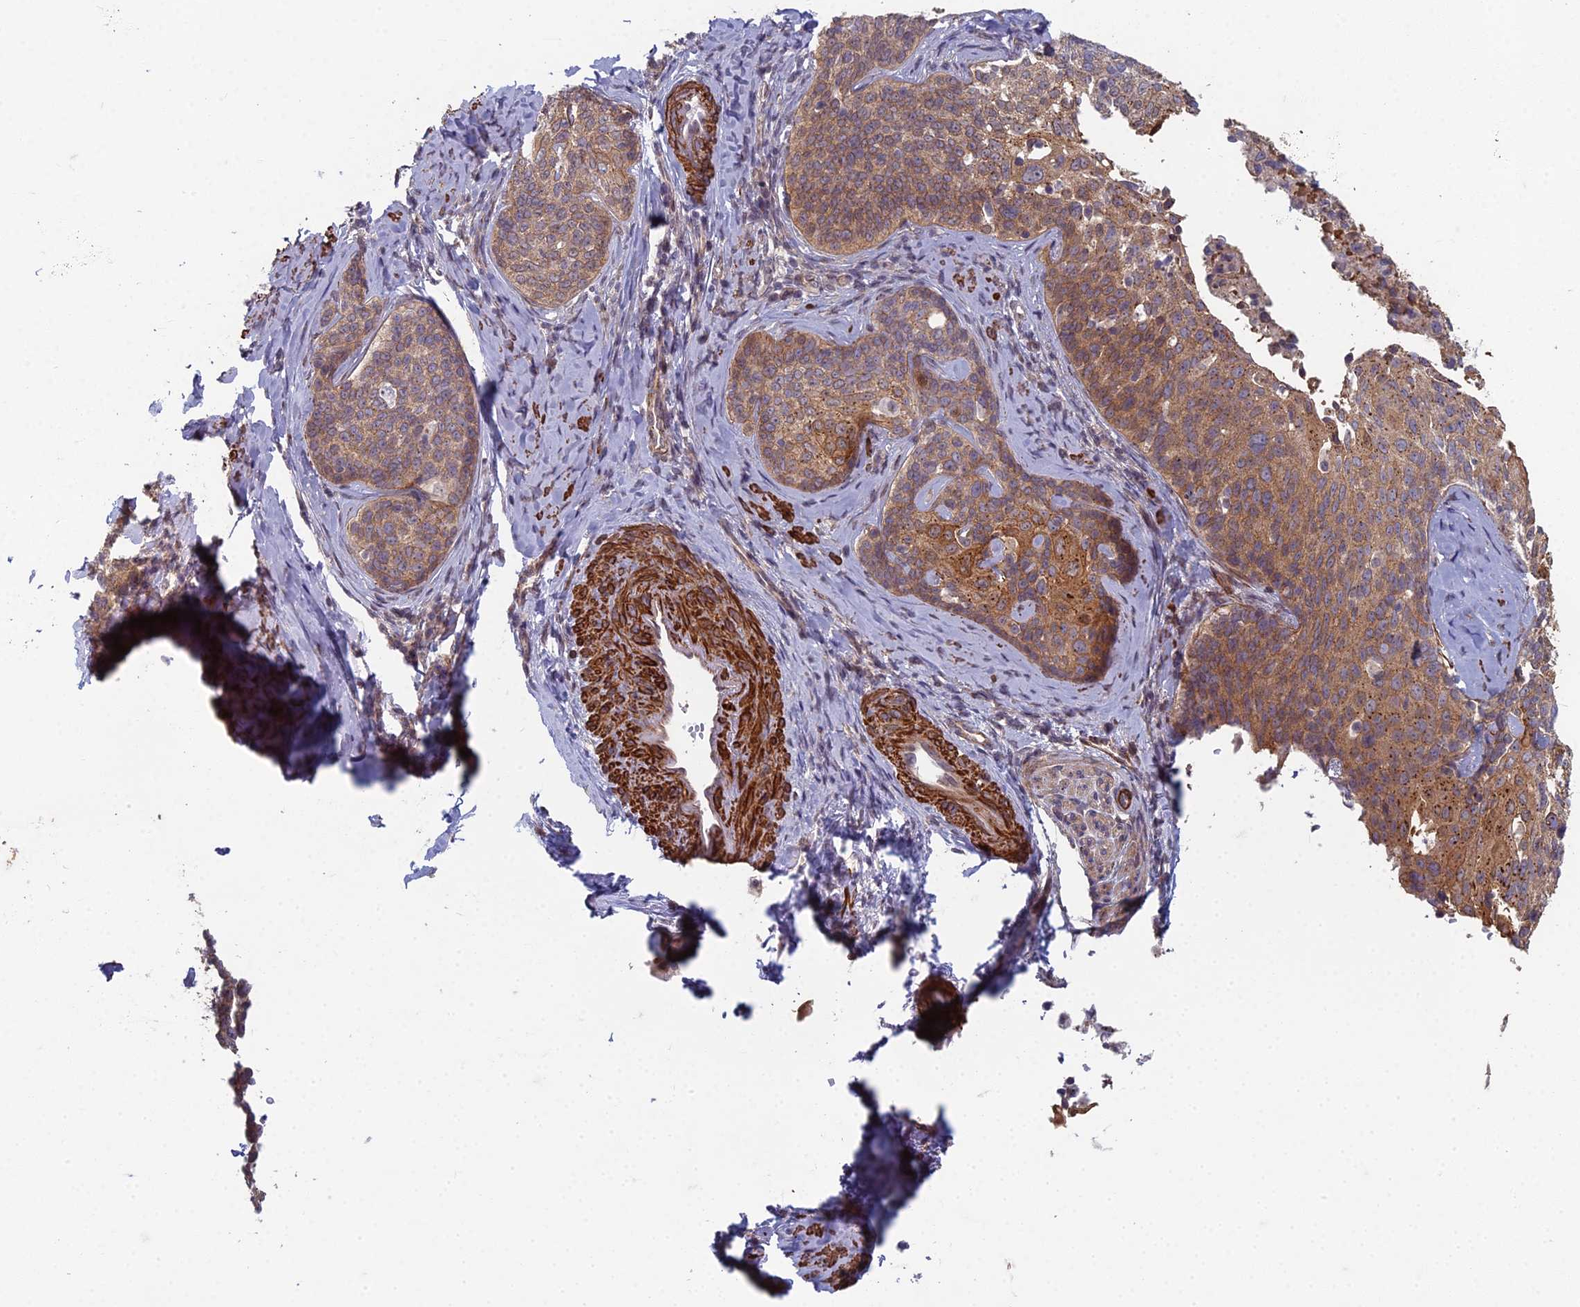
{"staining": {"intensity": "moderate", "quantity": ">75%", "location": "cytoplasmic/membranous"}, "tissue": "cervical cancer", "cell_type": "Tumor cells", "image_type": "cancer", "snomed": [{"axis": "morphology", "description": "Squamous cell carcinoma, NOS"}, {"axis": "topography", "description": "Cervix"}], "caption": "Cervical cancer stained with IHC demonstrates moderate cytoplasmic/membranous staining in about >75% of tumor cells.", "gene": "ZNF626", "patient": {"sex": "female", "age": 50}}